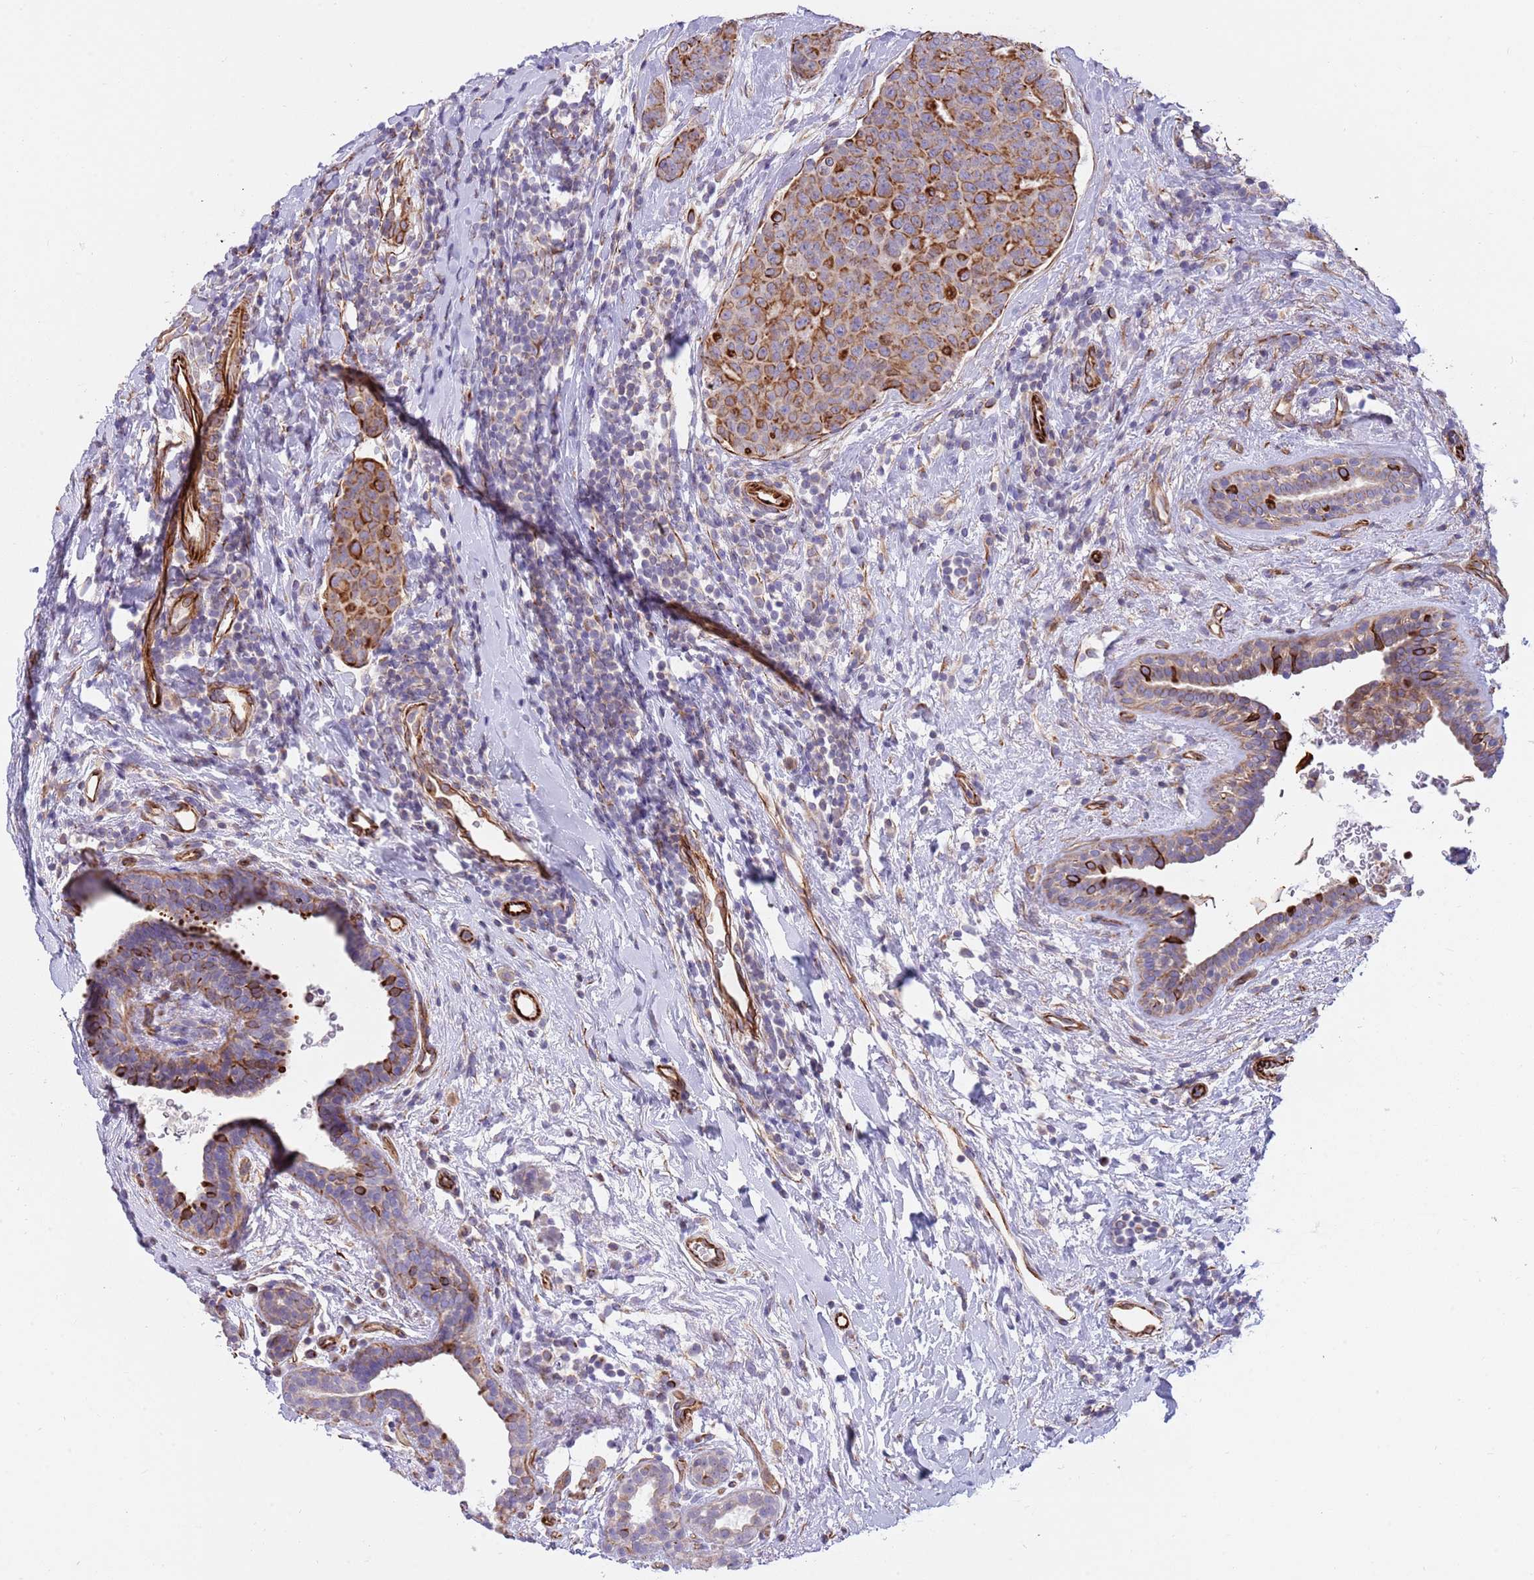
{"staining": {"intensity": "moderate", "quantity": ">75%", "location": "cytoplasmic/membranous"}, "tissue": "breast cancer", "cell_type": "Tumor cells", "image_type": "cancer", "snomed": [{"axis": "morphology", "description": "Duct carcinoma"}, {"axis": "topography", "description": "Breast"}], "caption": "An IHC micrograph of tumor tissue is shown. Protein staining in brown highlights moderate cytoplasmic/membranous positivity in breast cancer (infiltrating ductal carcinoma) within tumor cells. (DAB (3,3'-diaminobenzidine) IHC, brown staining for protein, blue staining for nuclei).", "gene": "MOGAT1", "patient": {"sex": "female", "age": 40}}